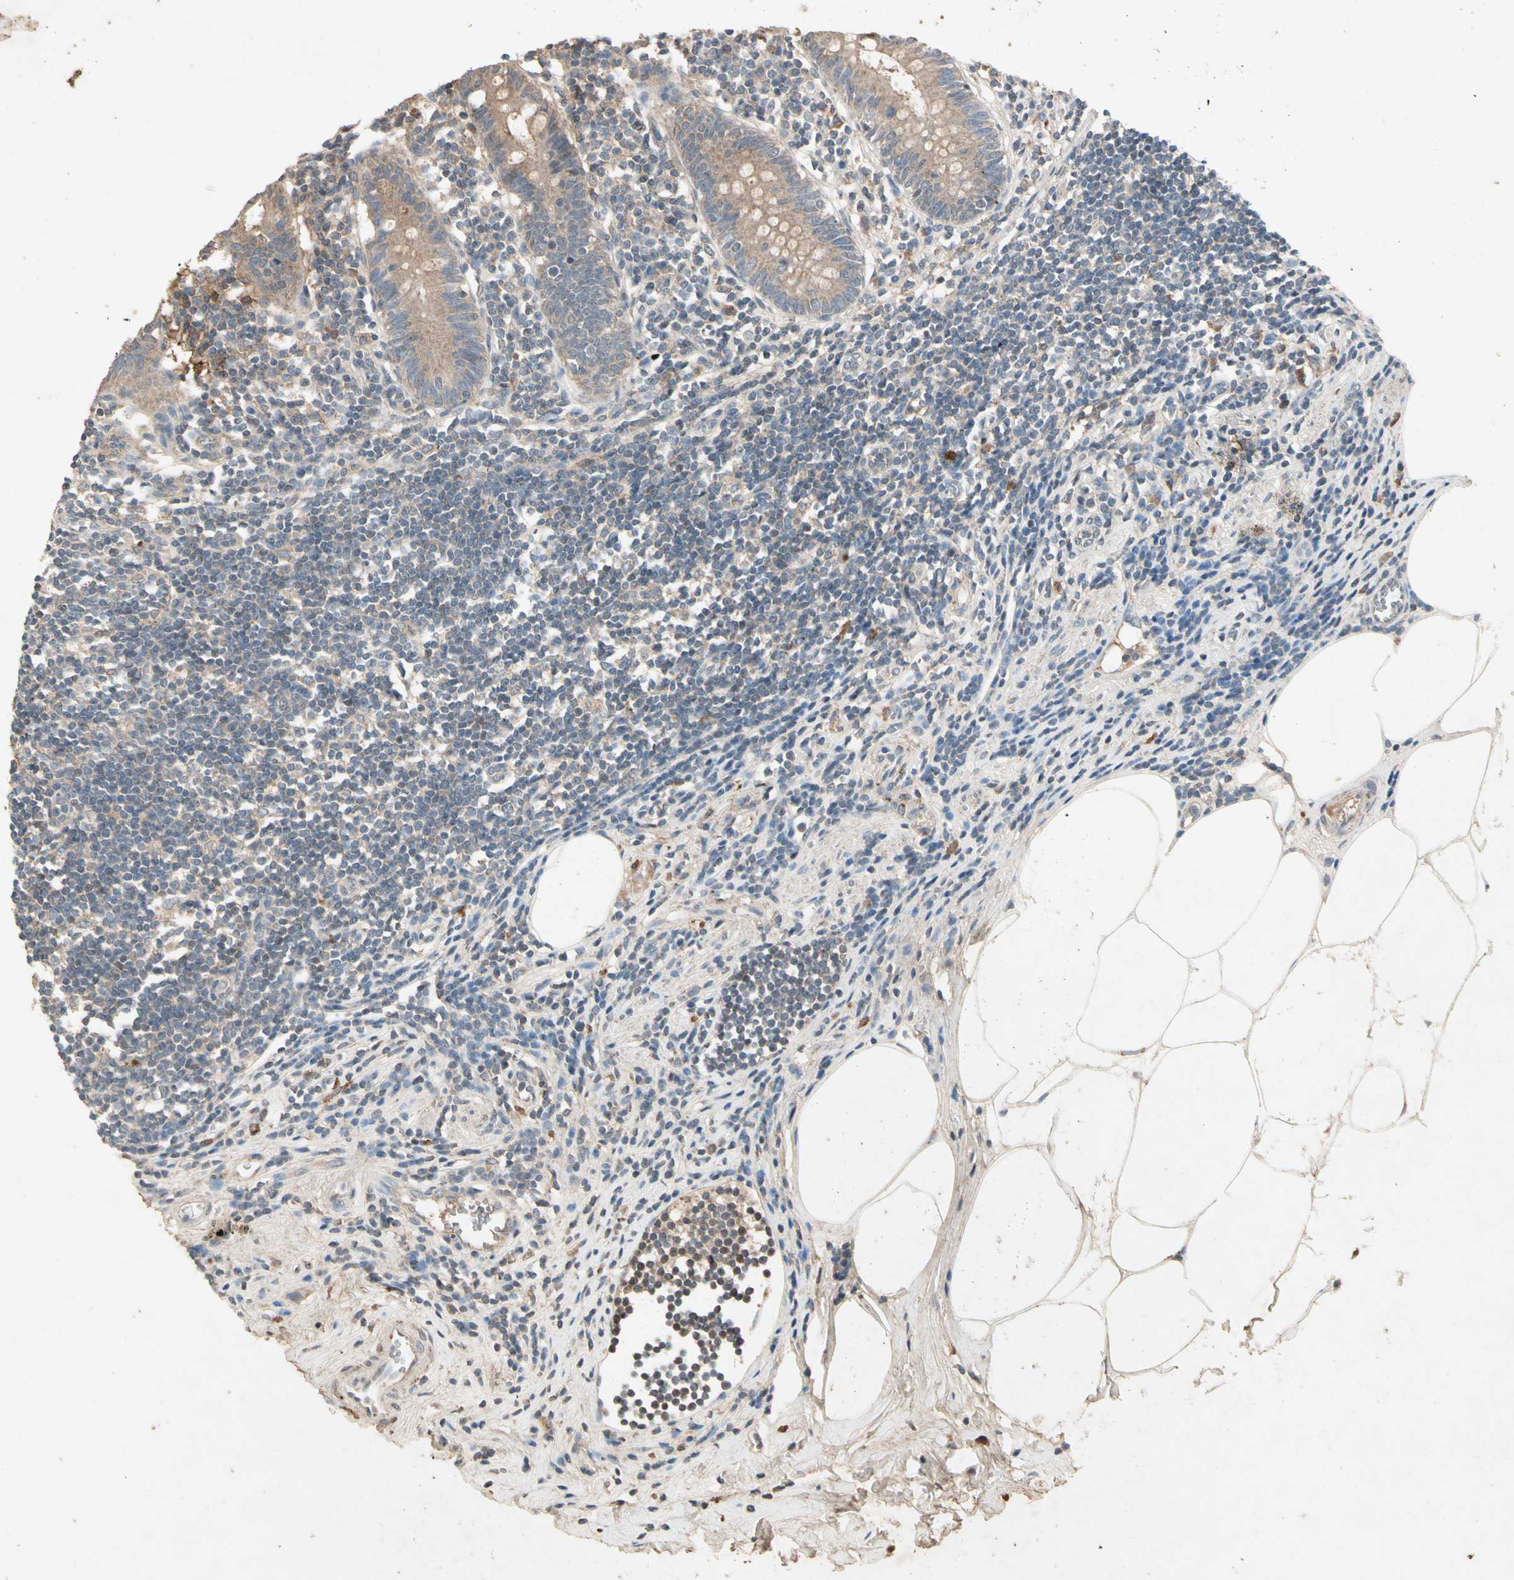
{"staining": {"intensity": "weak", "quantity": ">75%", "location": "cytoplasmic/membranous"}, "tissue": "appendix", "cell_type": "Glandular cells", "image_type": "normal", "snomed": [{"axis": "morphology", "description": "Normal tissue, NOS"}, {"axis": "topography", "description": "Appendix"}], "caption": "Protein expression analysis of normal human appendix reveals weak cytoplasmic/membranous staining in about >75% of glandular cells. (IHC, brightfield microscopy, high magnification).", "gene": "GPLD1", "patient": {"sex": "female", "age": 50}}